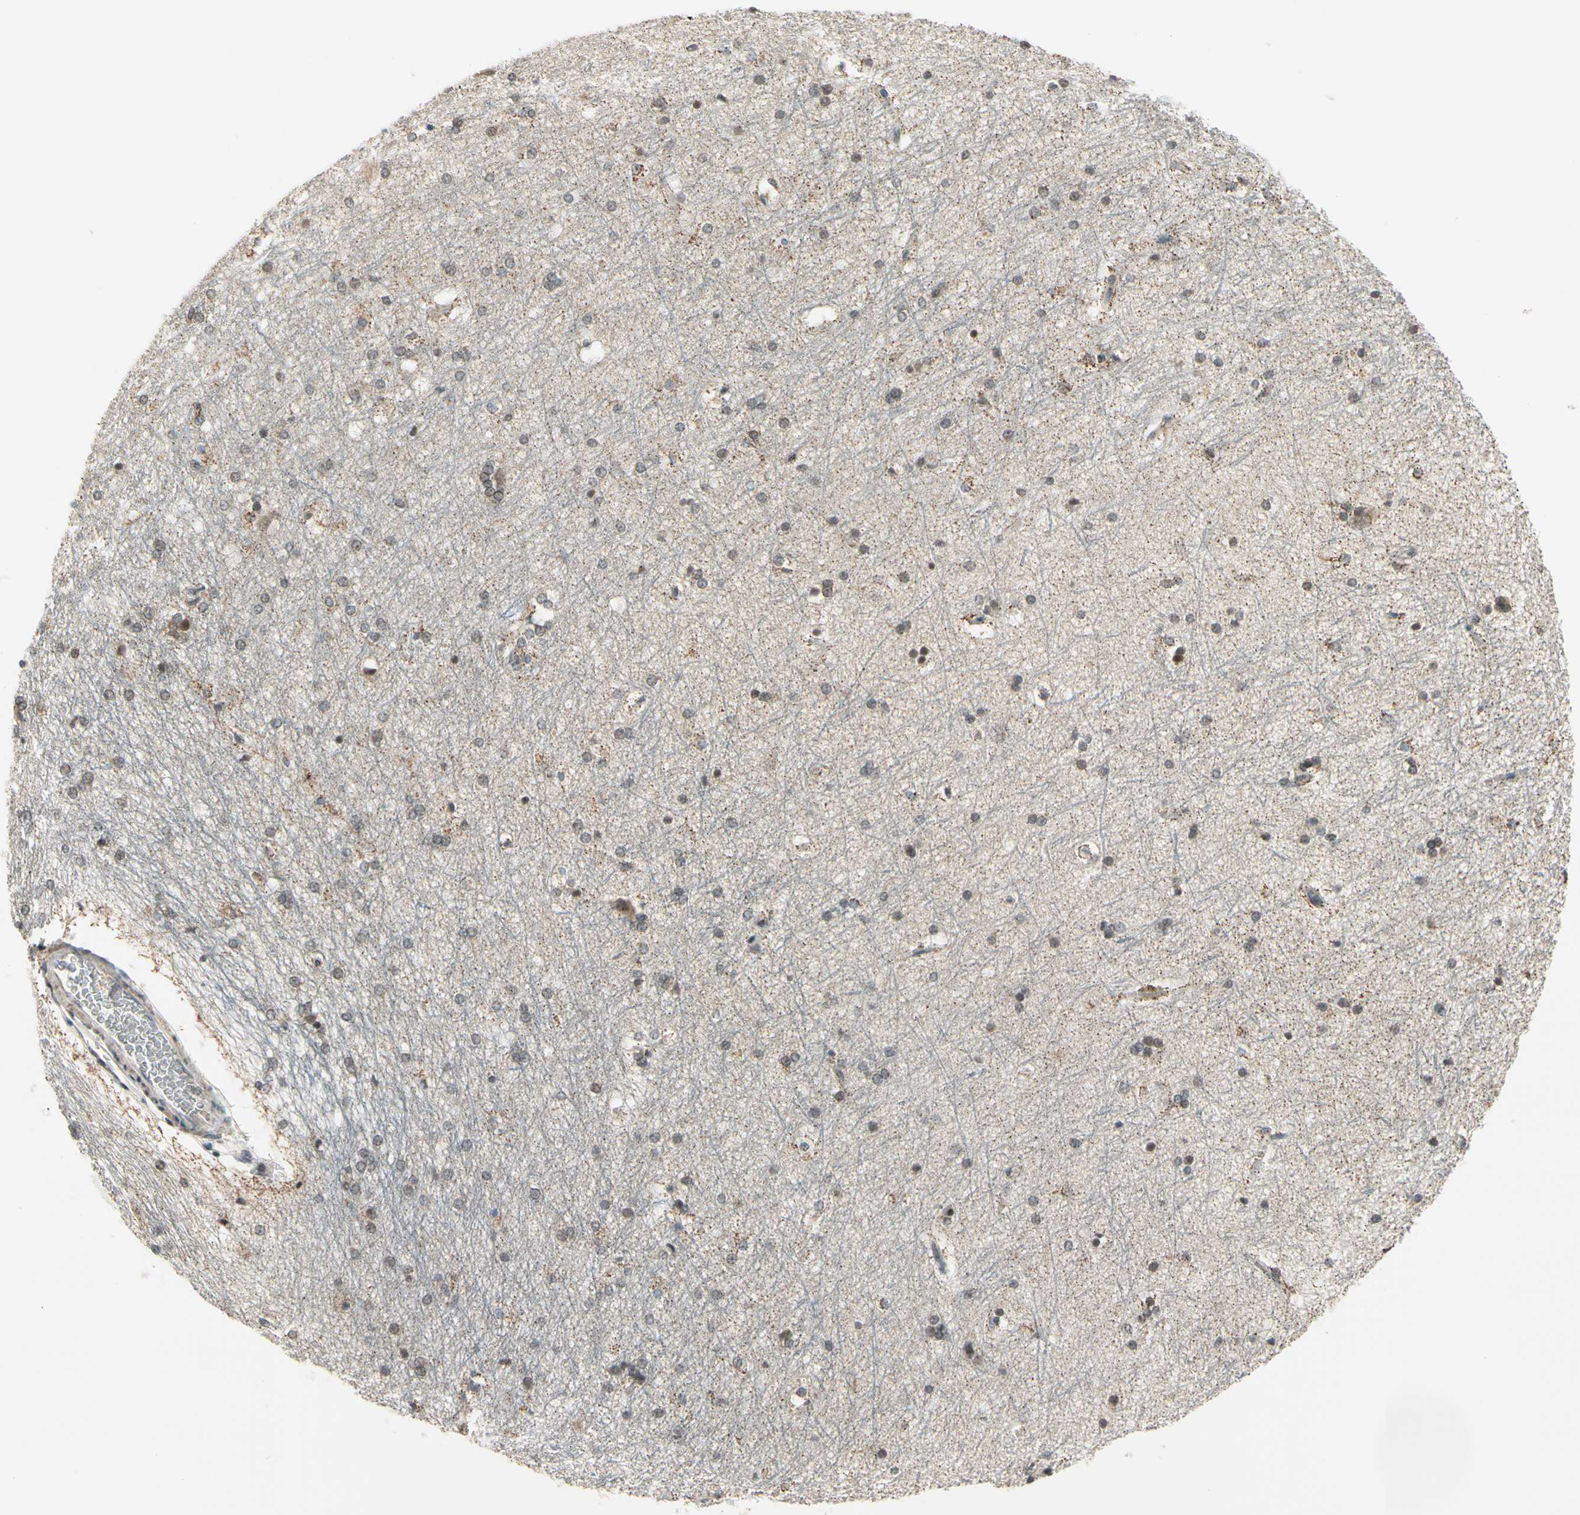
{"staining": {"intensity": "moderate", "quantity": "25%-75%", "location": "nuclear"}, "tissue": "hippocampus", "cell_type": "Glial cells", "image_type": "normal", "snomed": [{"axis": "morphology", "description": "Normal tissue, NOS"}, {"axis": "topography", "description": "Hippocampus"}], "caption": "Protein expression analysis of unremarkable hippocampus reveals moderate nuclear positivity in about 25%-75% of glial cells. Using DAB (3,3'-diaminobenzidine) (brown) and hematoxylin (blue) stains, captured at high magnification using brightfield microscopy.", "gene": "TAF12", "patient": {"sex": "female", "age": 19}}